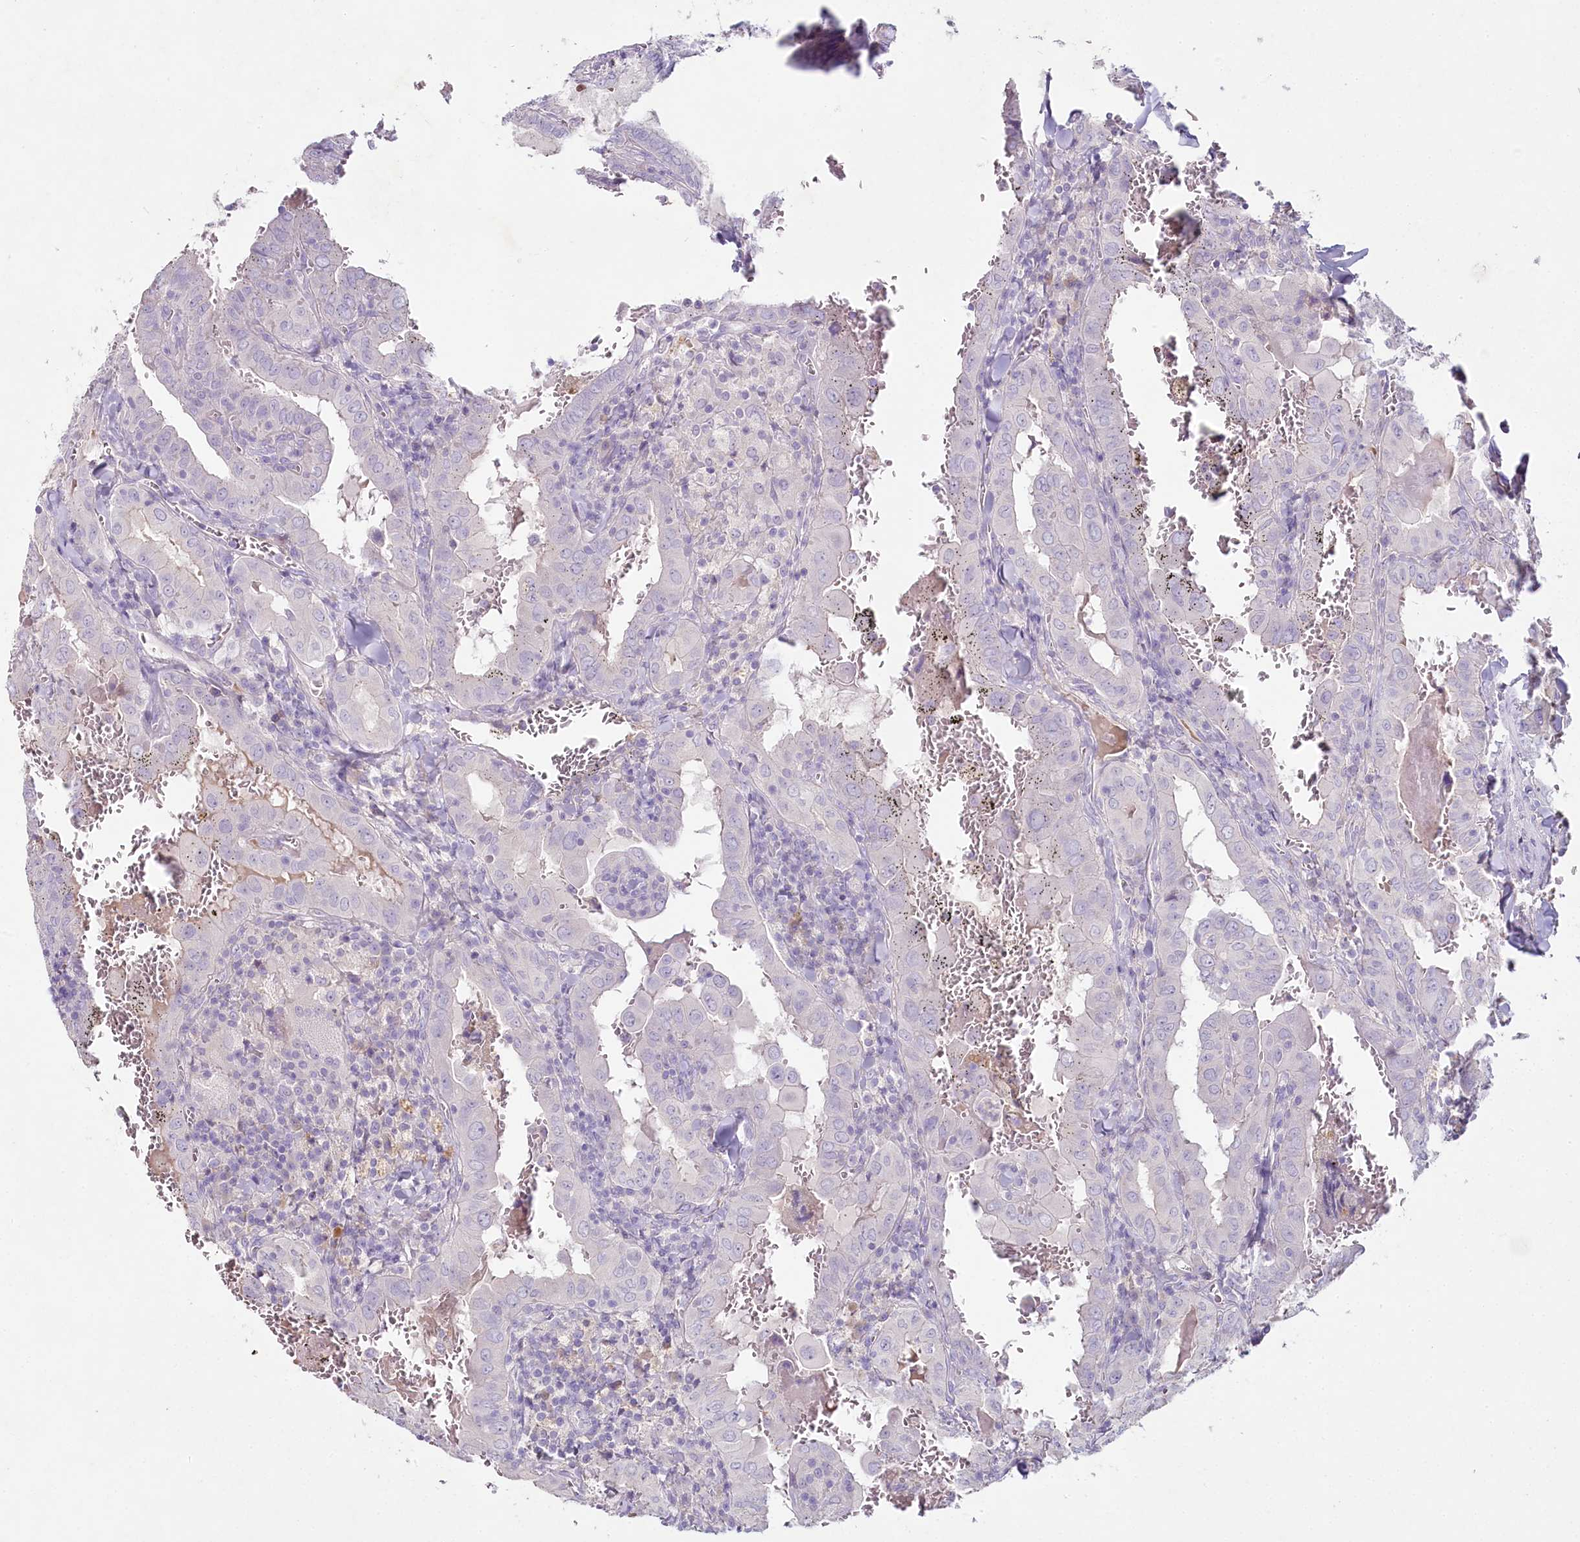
{"staining": {"intensity": "negative", "quantity": "none", "location": "none"}, "tissue": "thyroid cancer", "cell_type": "Tumor cells", "image_type": "cancer", "snomed": [{"axis": "morphology", "description": "Papillary adenocarcinoma, NOS"}, {"axis": "topography", "description": "Thyroid gland"}], "caption": "Photomicrograph shows no protein positivity in tumor cells of thyroid papillary adenocarcinoma tissue.", "gene": "HPD", "patient": {"sex": "female", "age": 72}}